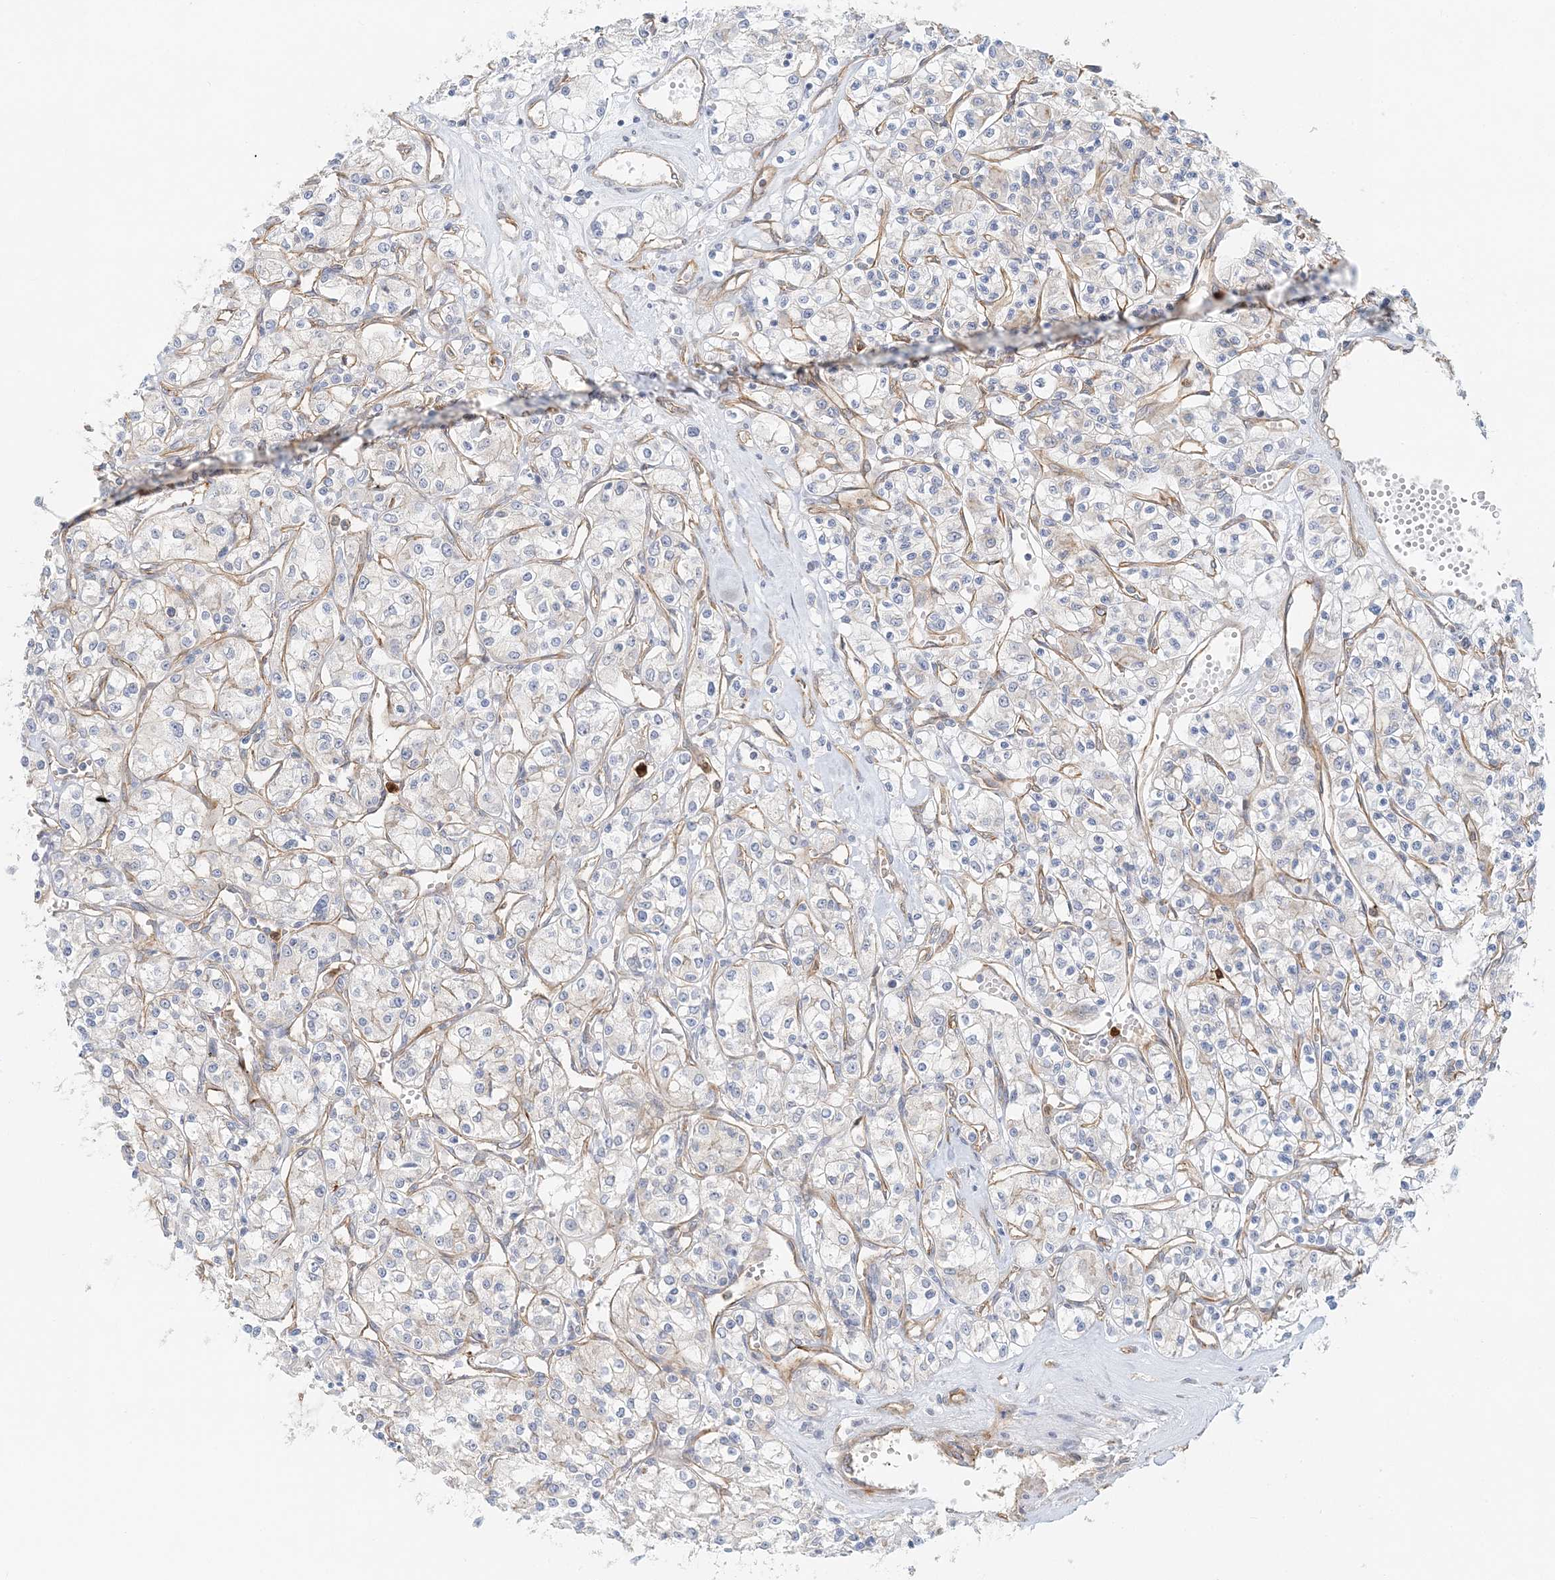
{"staining": {"intensity": "negative", "quantity": "none", "location": "none"}, "tissue": "renal cancer", "cell_type": "Tumor cells", "image_type": "cancer", "snomed": [{"axis": "morphology", "description": "Adenocarcinoma, NOS"}, {"axis": "topography", "description": "Kidney"}], "caption": "Micrograph shows no significant protein staining in tumor cells of renal cancer (adenocarcinoma).", "gene": "DNAH1", "patient": {"sex": "female", "age": 59}}